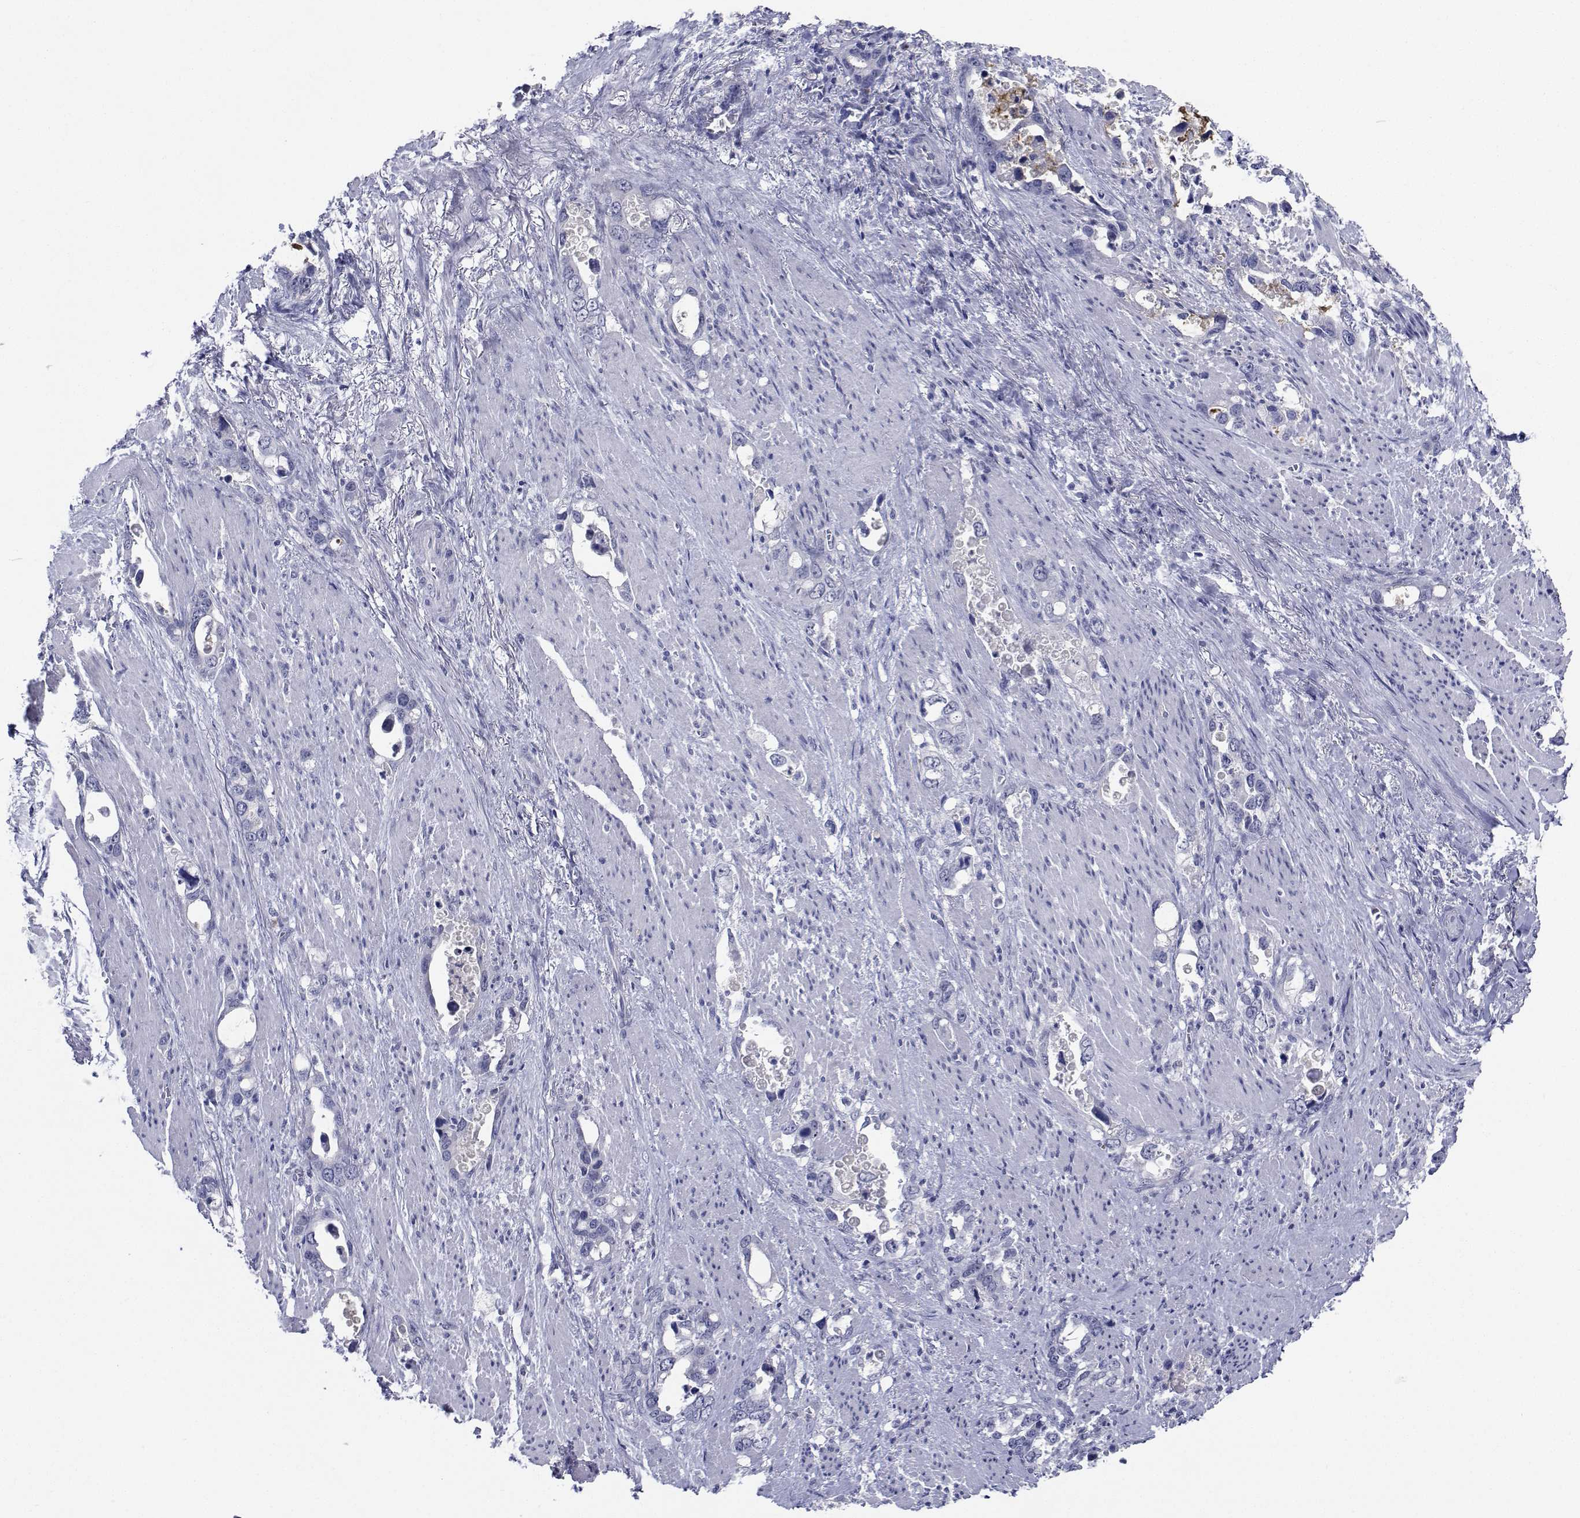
{"staining": {"intensity": "negative", "quantity": "none", "location": "none"}, "tissue": "stomach cancer", "cell_type": "Tumor cells", "image_type": "cancer", "snomed": [{"axis": "morphology", "description": "Normal tissue, NOS"}, {"axis": "morphology", "description": "Adenocarcinoma, NOS"}, {"axis": "topography", "description": "Esophagus"}, {"axis": "topography", "description": "Stomach, upper"}], "caption": "Stomach cancer was stained to show a protein in brown. There is no significant positivity in tumor cells.", "gene": "PLXNA4", "patient": {"sex": "male", "age": 74}}